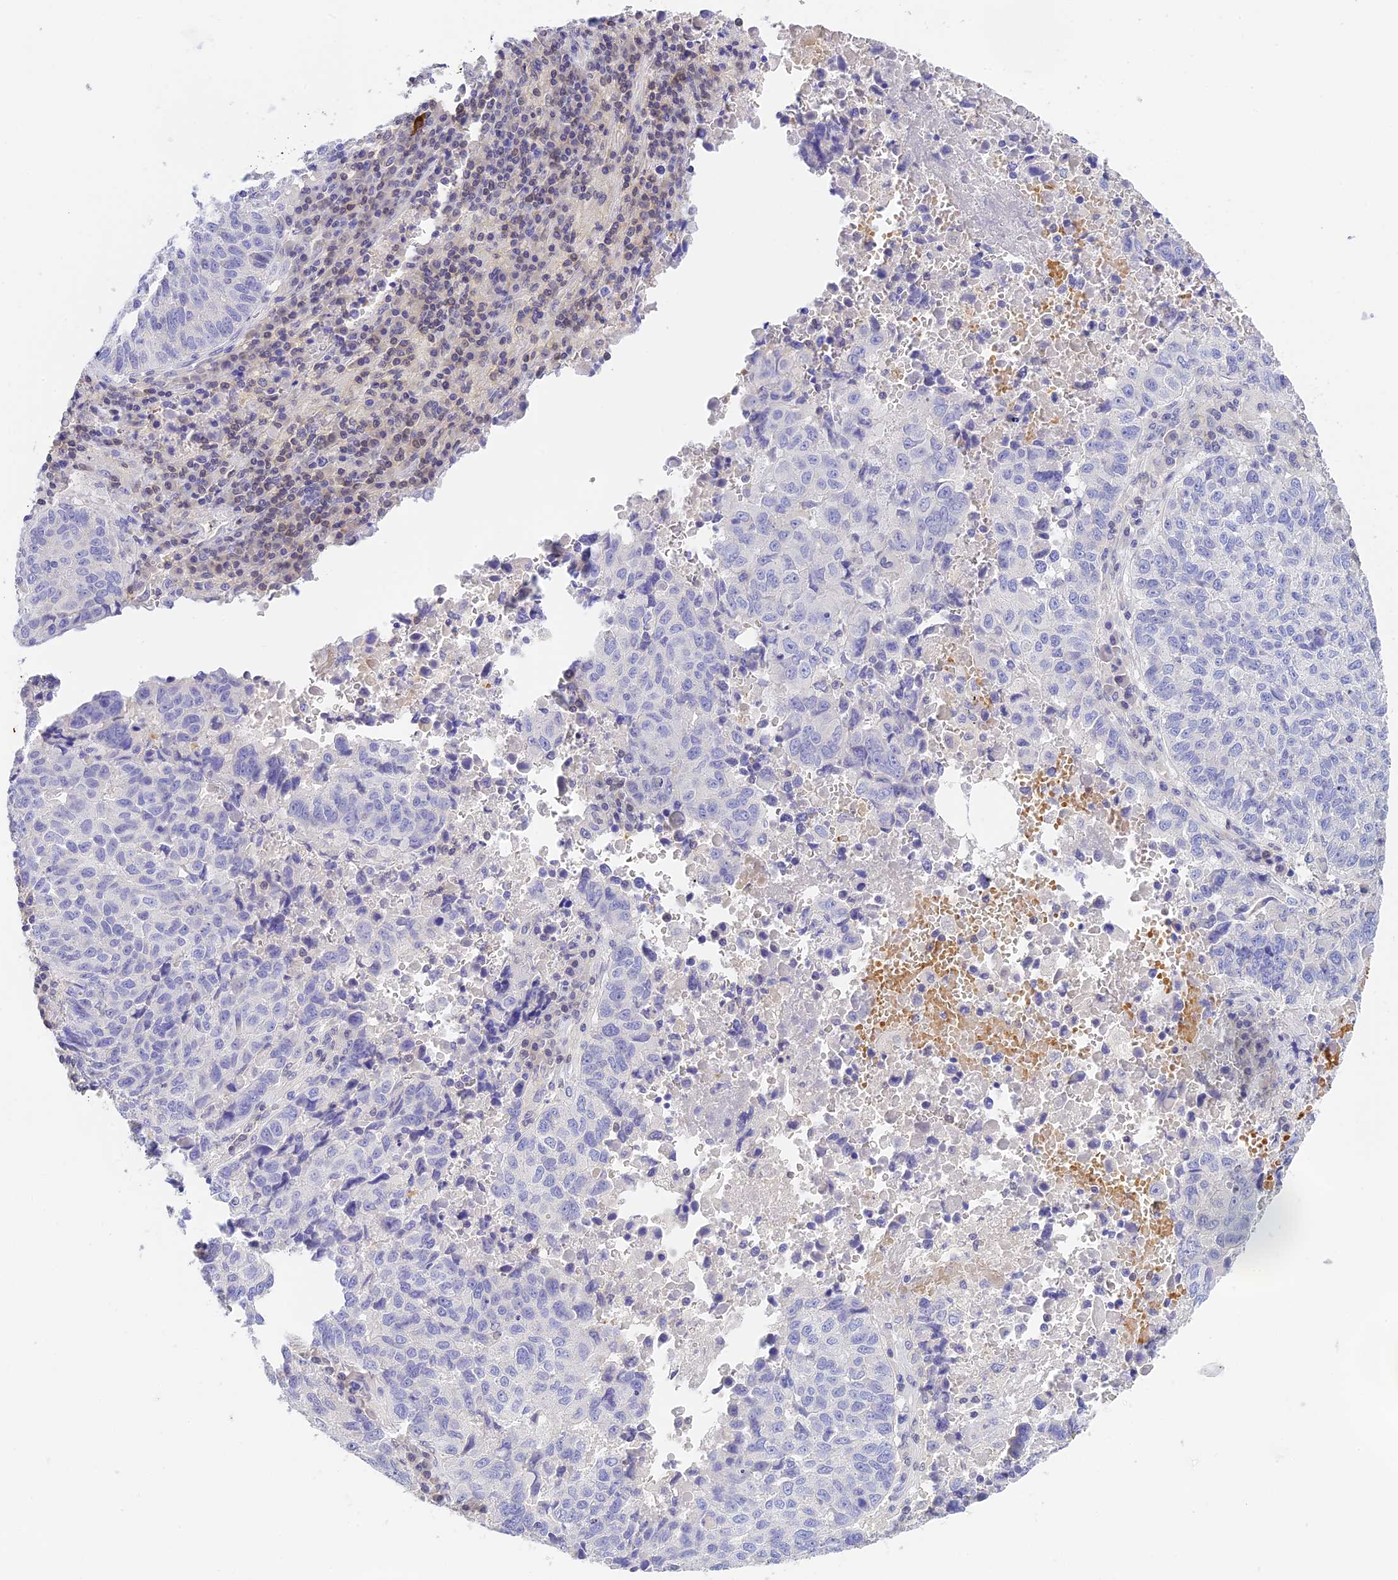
{"staining": {"intensity": "negative", "quantity": "none", "location": "none"}, "tissue": "lung cancer", "cell_type": "Tumor cells", "image_type": "cancer", "snomed": [{"axis": "morphology", "description": "Squamous cell carcinoma, NOS"}, {"axis": "topography", "description": "Lung"}], "caption": "Immunohistochemistry (IHC) of squamous cell carcinoma (lung) demonstrates no staining in tumor cells.", "gene": "HDHD2", "patient": {"sex": "male", "age": 73}}